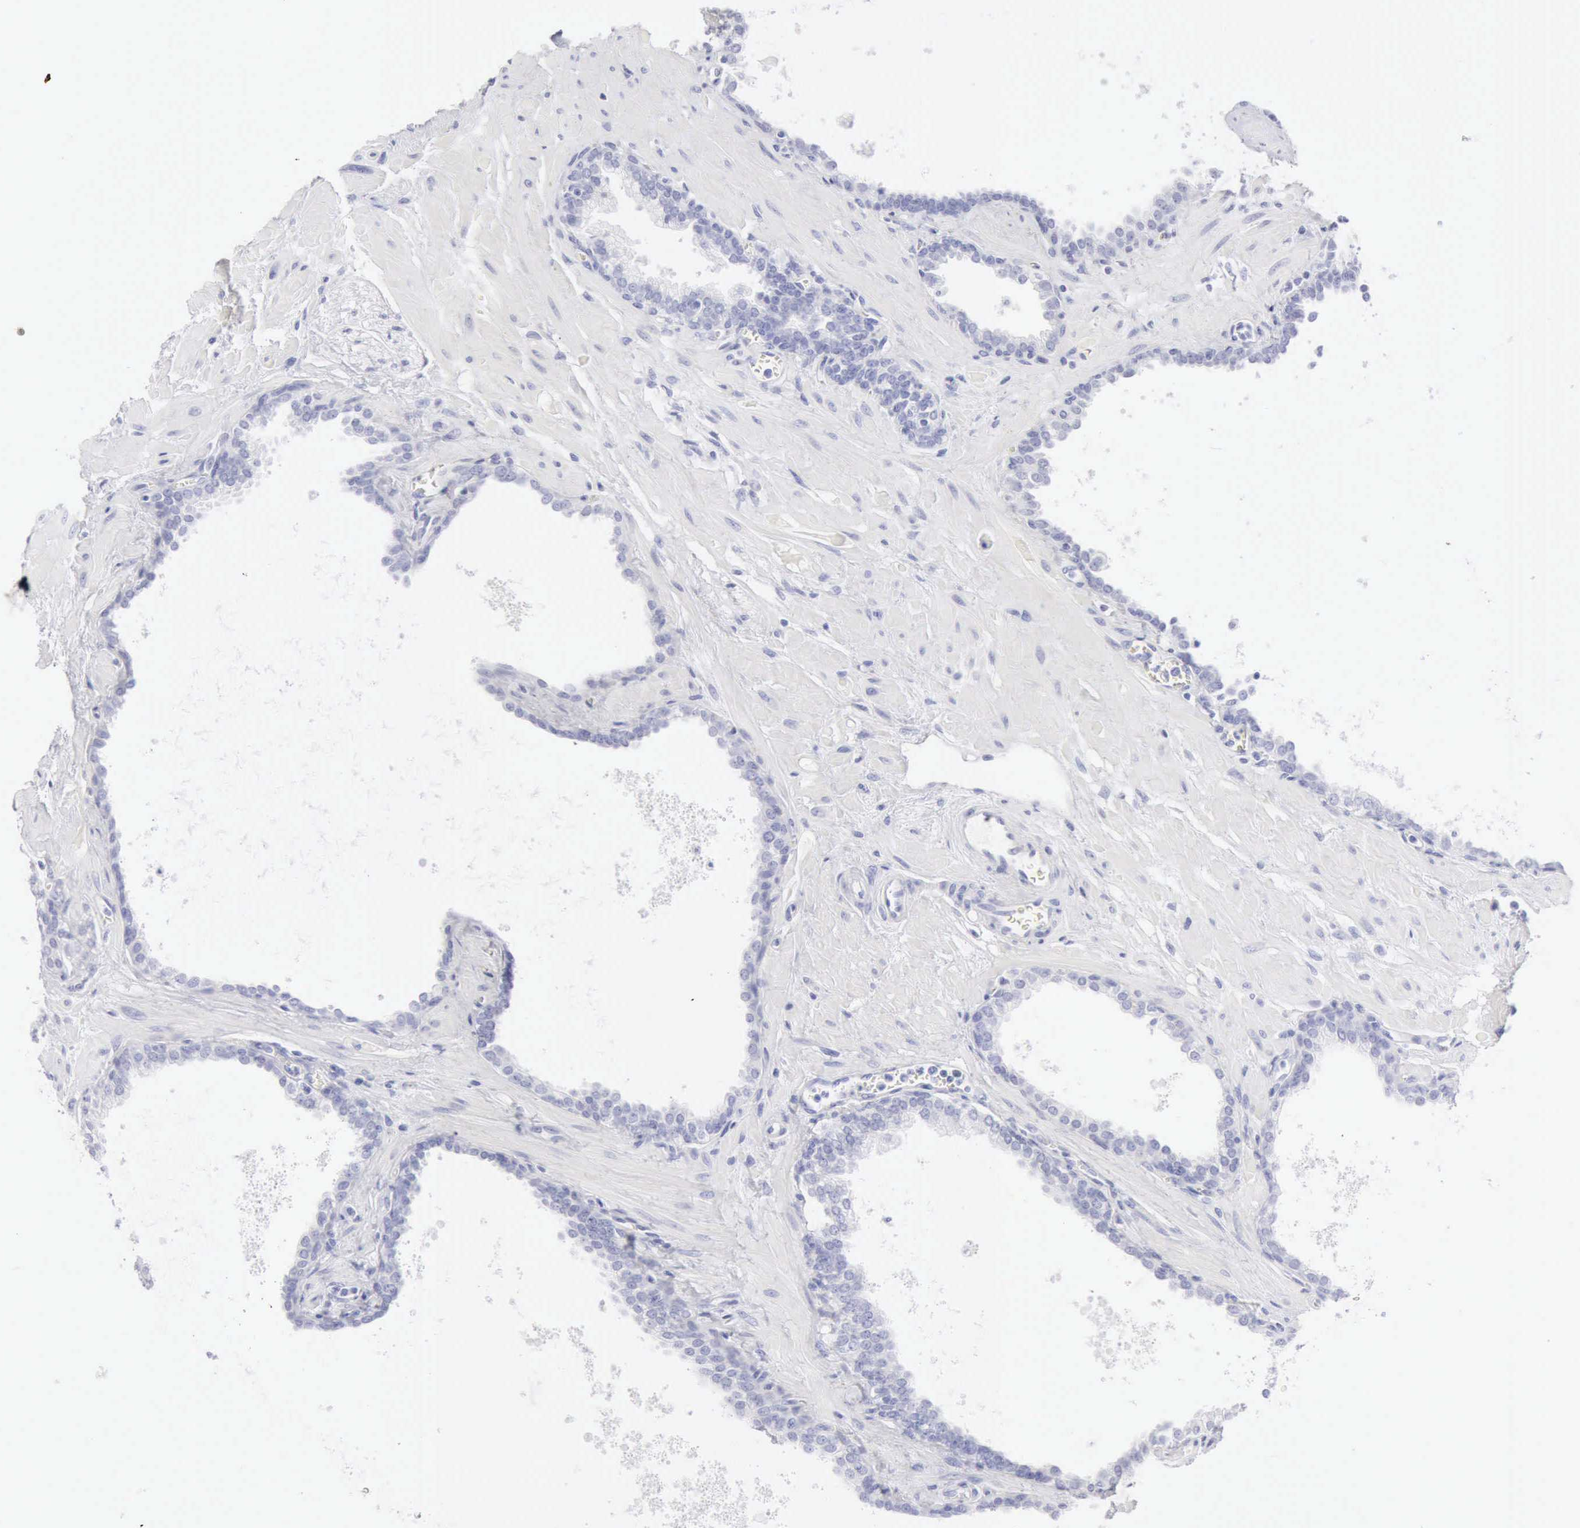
{"staining": {"intensity": "negative", "quantity": "none", "location": "none"}, "tissue": "prostate", "cell_type": "Glandular cells", "image_type": "normal", "snomed": [{"axis": "morphology", "description": "Normal tissue, NOS"}, {"axis": "topography", "description": "Prostate"}], "caption": "Photomicrograph shows no protein positivity in glandular cells of normal prostate. Nuclei are stained in blue.", "gene": "KRT10", "patient": {"sex": "male", "age": 60}}